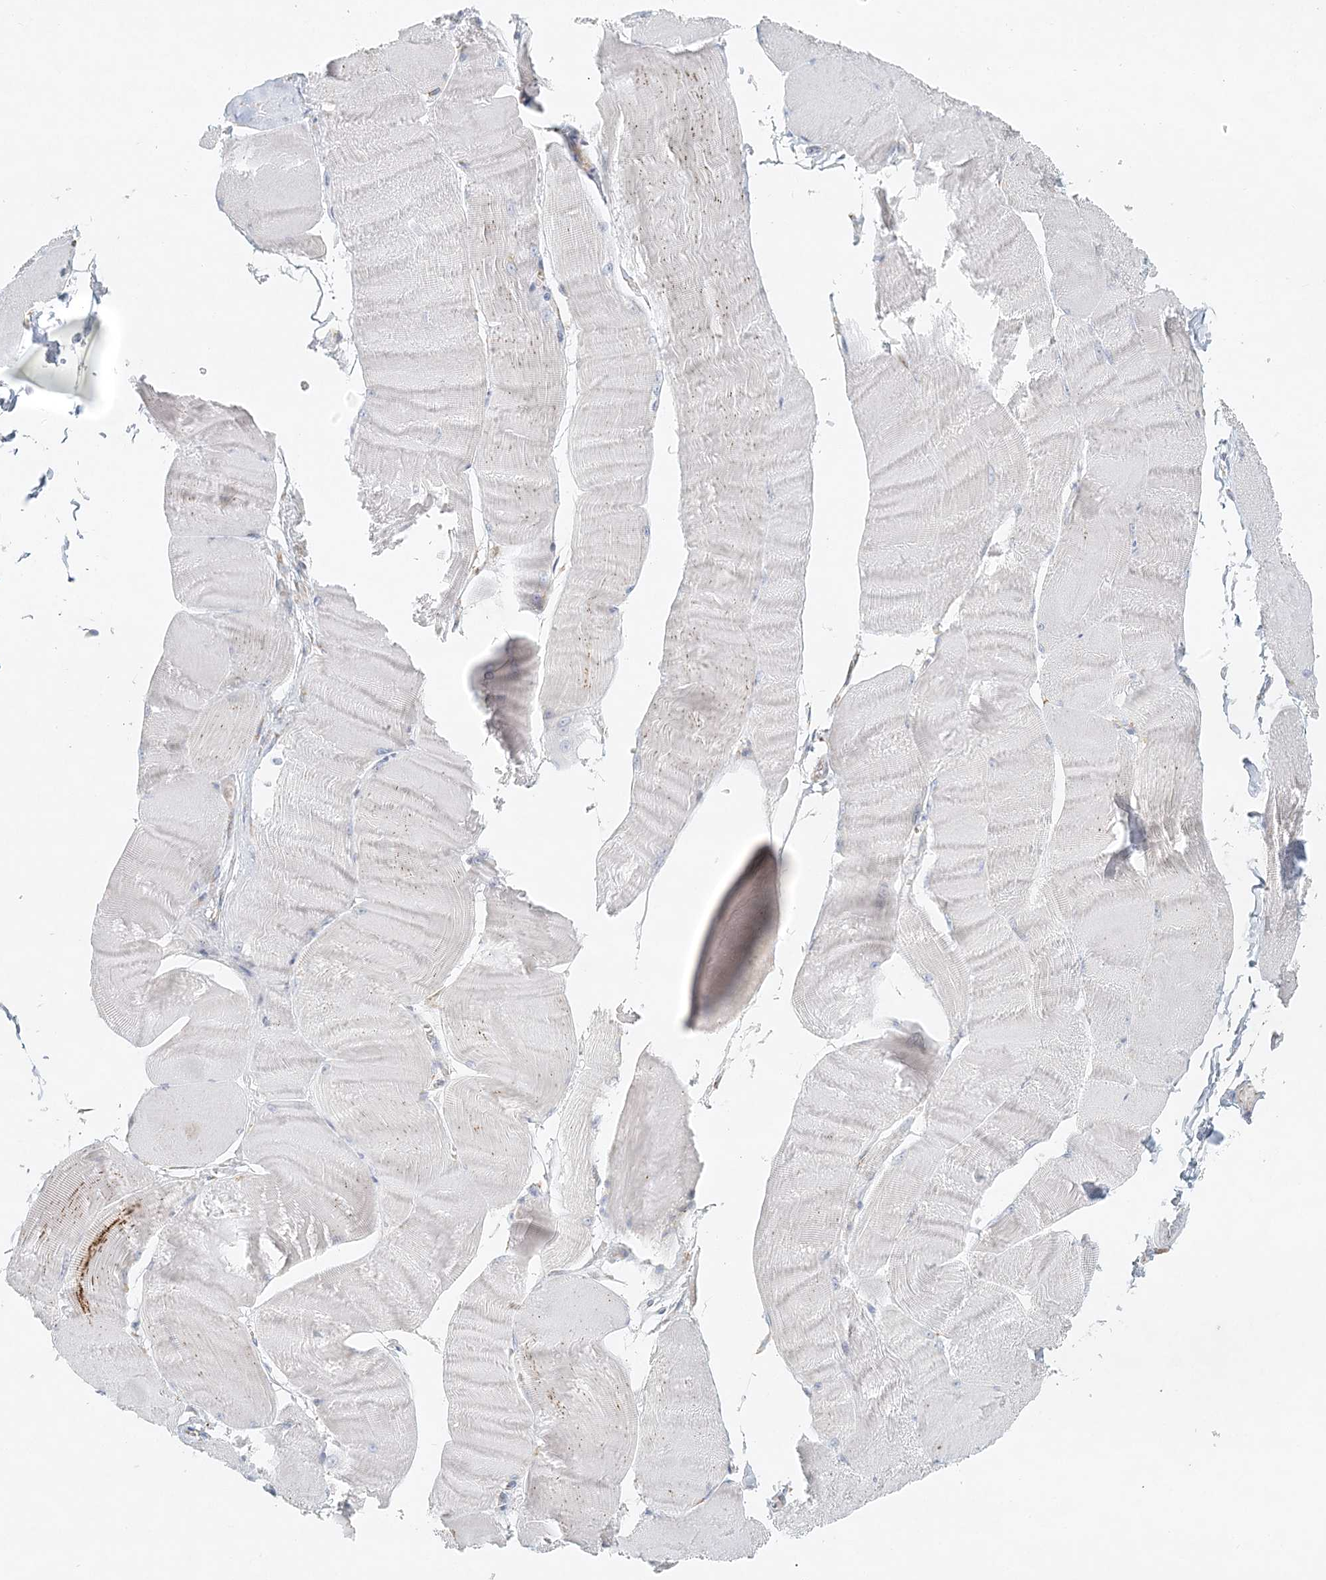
{"staining": {"intensity": "negative", "quantity": "none", "location": "none"}, "tissue": "skeletal muscle", "cell_type": "Myocytes", "image_type": "normal", "snomed": [{"axis": "morphology", "description": "Normal tissue, NOS"}, {"axis": "morphology", "description": "Basal cell carcinoma"}, {"axis": "topography", "description": "Skeletal muscle"}], "caption": "IHC photomicrograph of benign human skeletal muscle stained for a protein (brown), which displays no positivity in myocytes.", "gene": "STK11IP", "patient": {"sex": "female", "age": 64}}